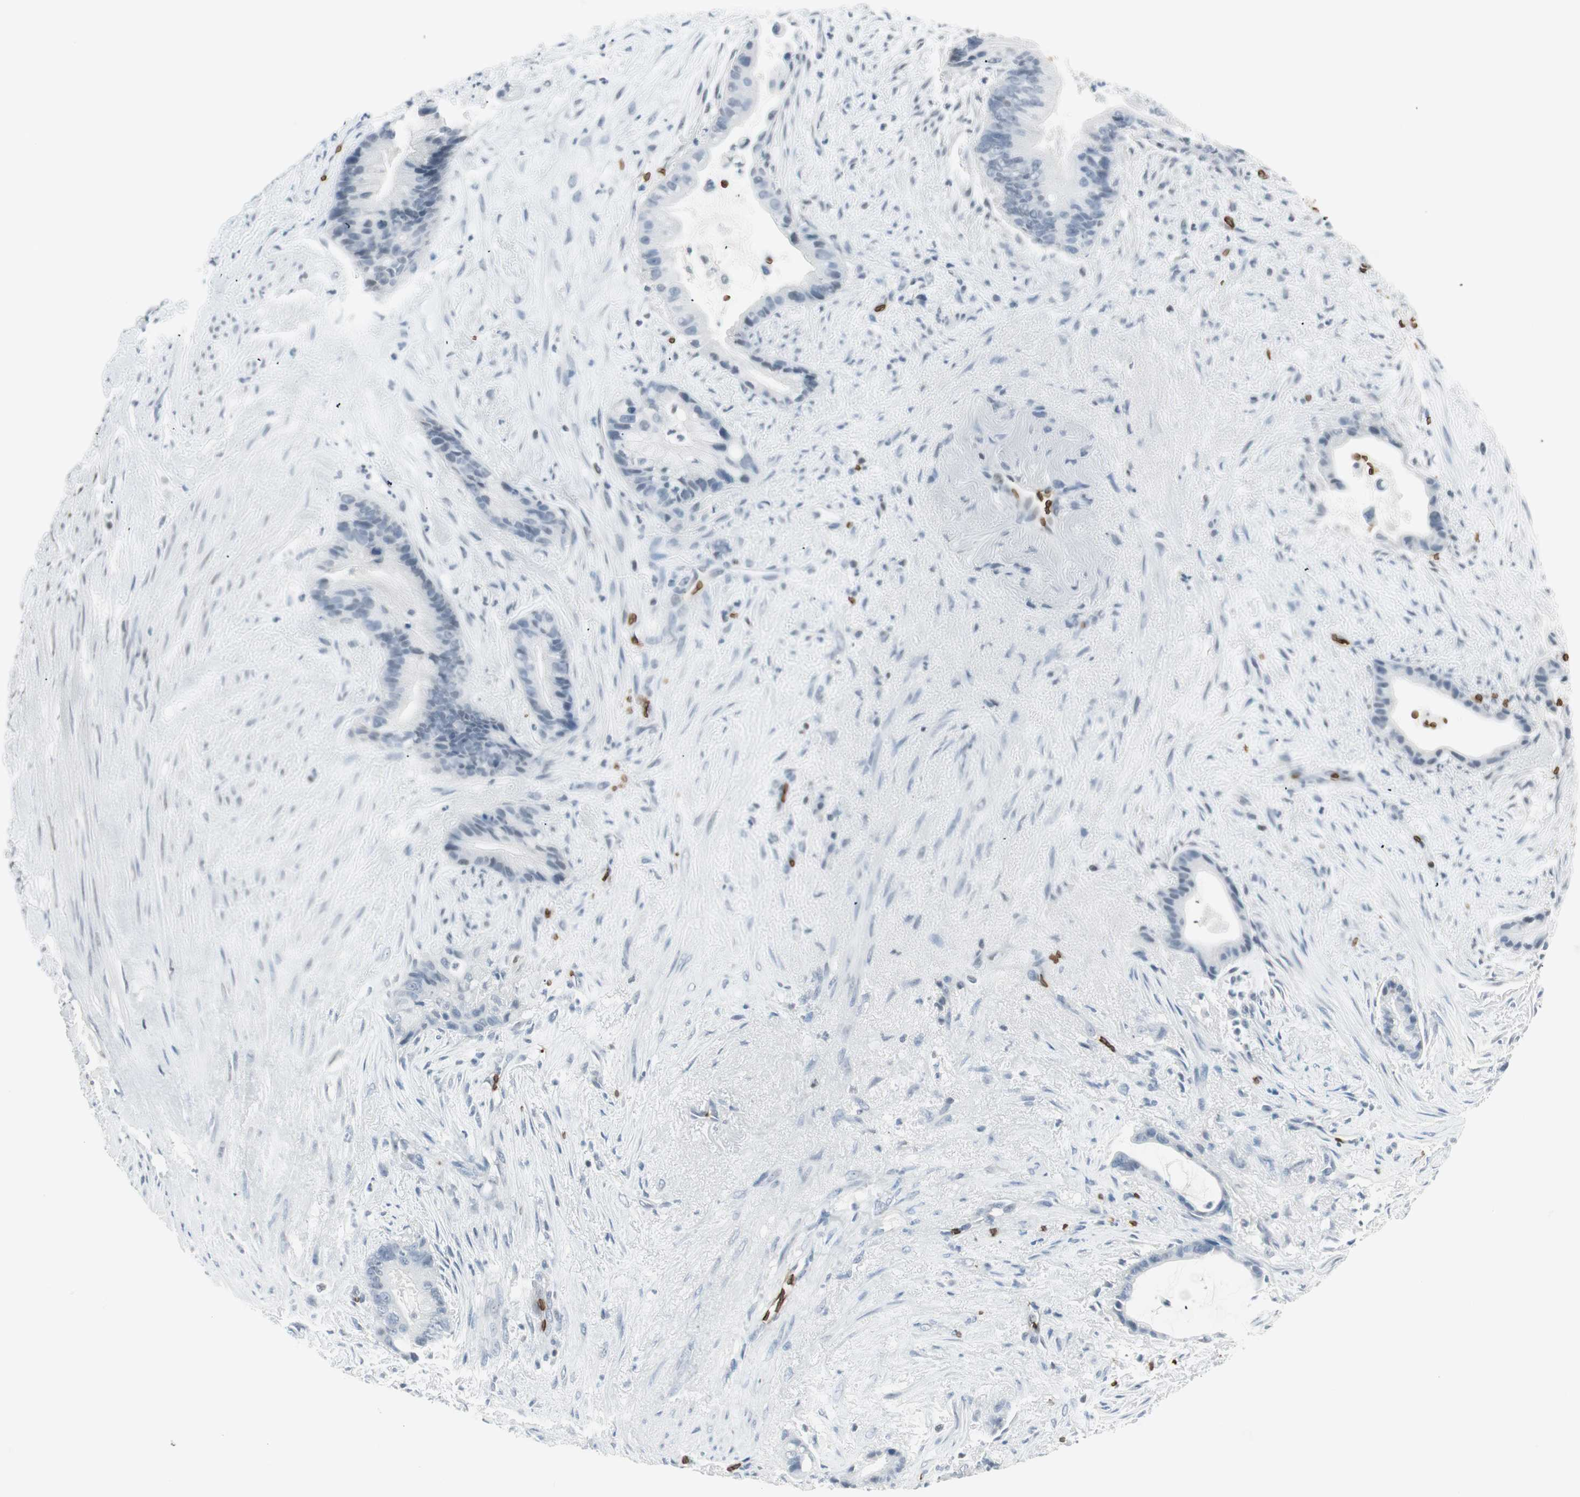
{"staining": {"intensity": "negative", "quantity": "none", "location": "none"}, "tissue": "liver cancer", "cell_type": "Tumor cells", "image_type": "cancer", "snomed": [{"axis": "morphology", "description": "Cholangiocarcinoma"}, {"axis": "topography", "description": "Liver"}], "caption": "Image shows no protein positivity in tumor cells of cholangiocarcinoma (liver) tissue.", "gene": "MAP4K1", "patient": {"sex": "female", "age": 55}}